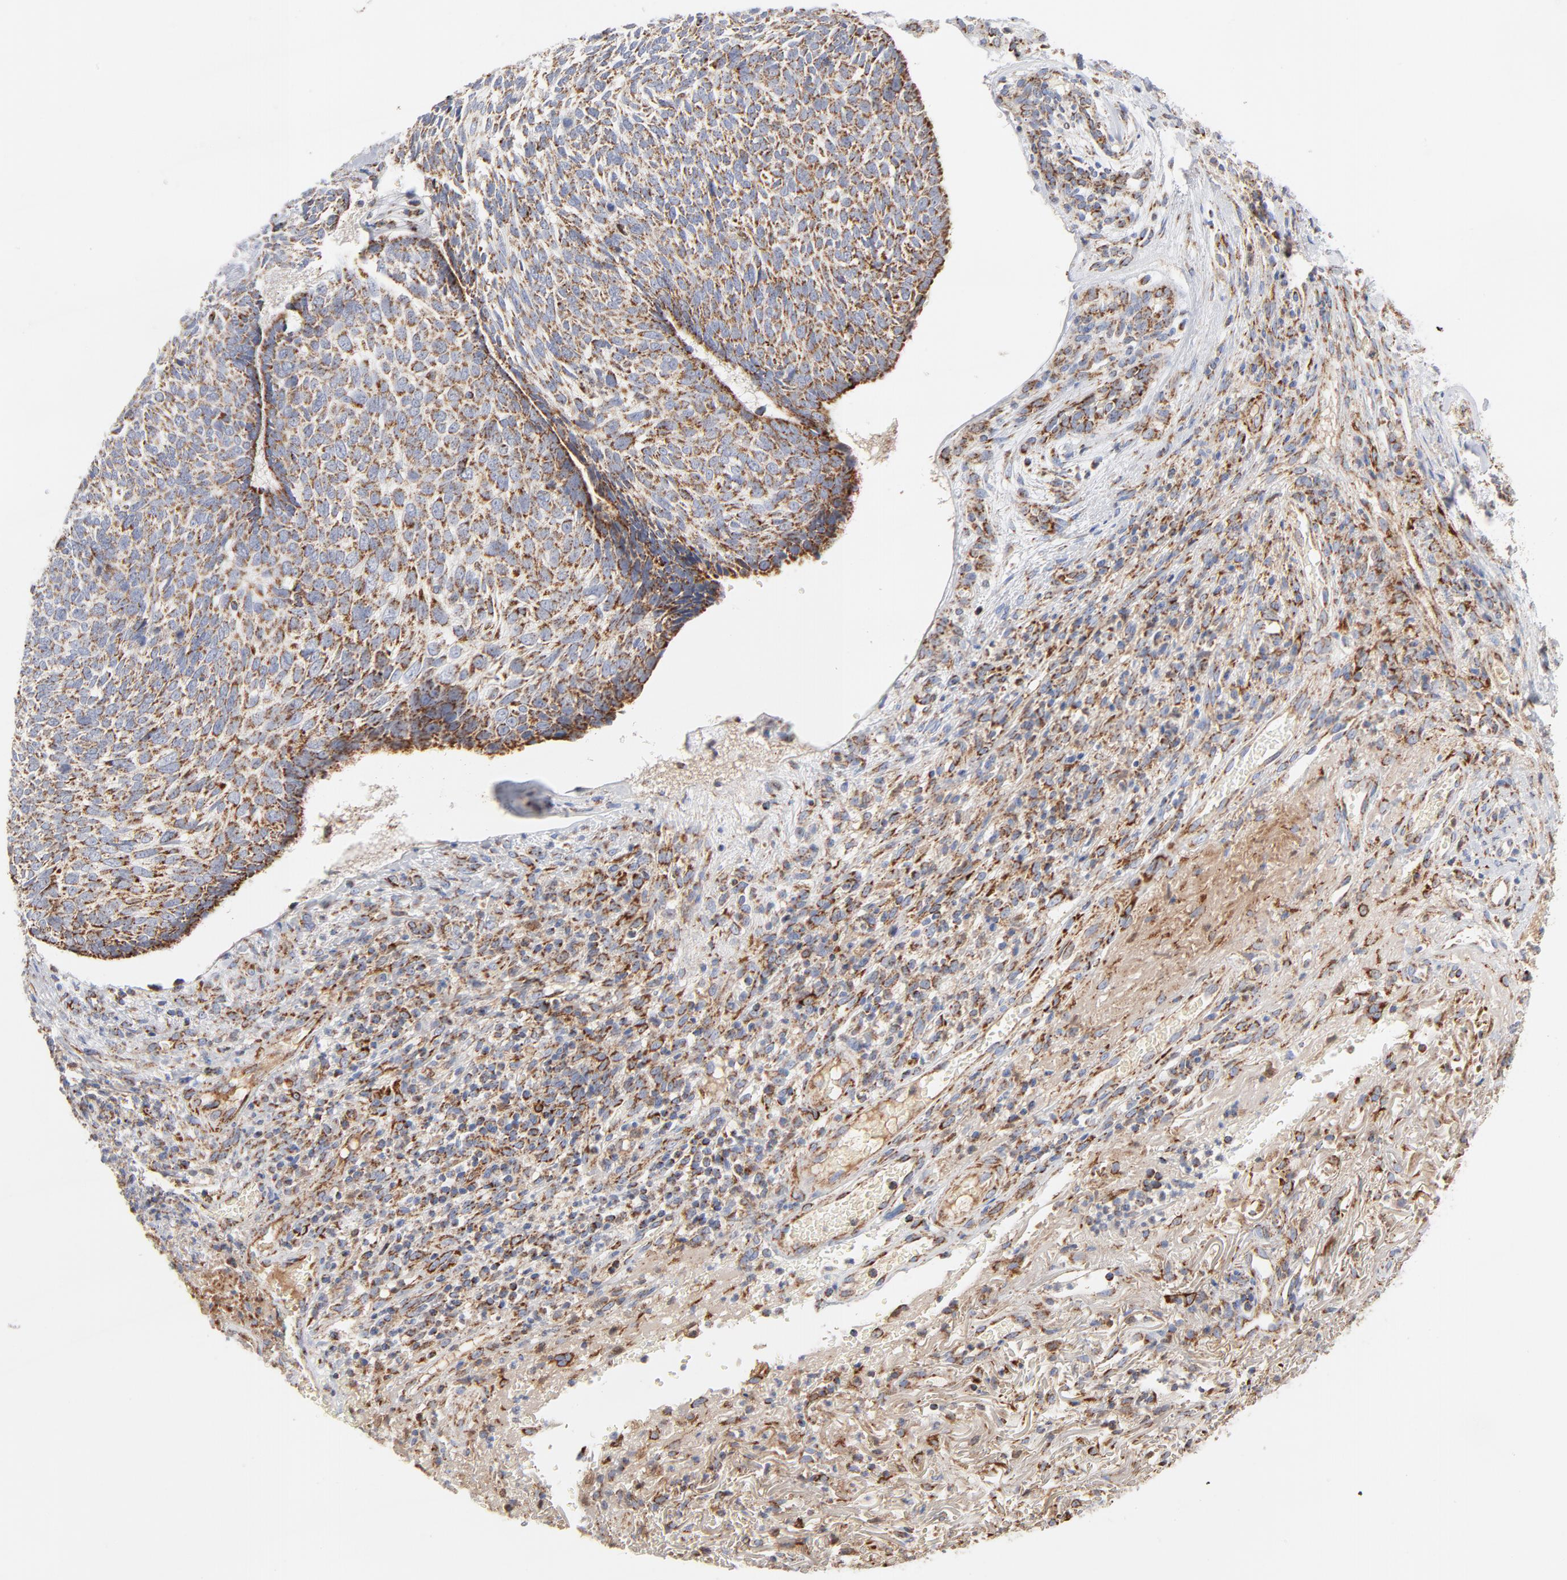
{"staining": {"intensity": "strong", "quantity": ">75%", "location": "cytoplasmic/membranous"}, "tissue": "skin cancer", "cell_type": "Tumor cells", "image_type": "cancer", "snomed": [{"axis": "morphology", "description": "Basal cell carcinoma"}, {"axis": "topography", "description": "Skin"}], "caption": "Immunohistochemistry histopathology image of neoplastic tissue: skin cancer stained using immunohistochemistry reveals high levels of strong protein expression localized specifically in the cytoplasmic/membranous of tumor cells, appearing as a cytoplasmic/membranous brown color.", "gene": "DIABLO", "patient": {"sex": "male", "age": 72}}